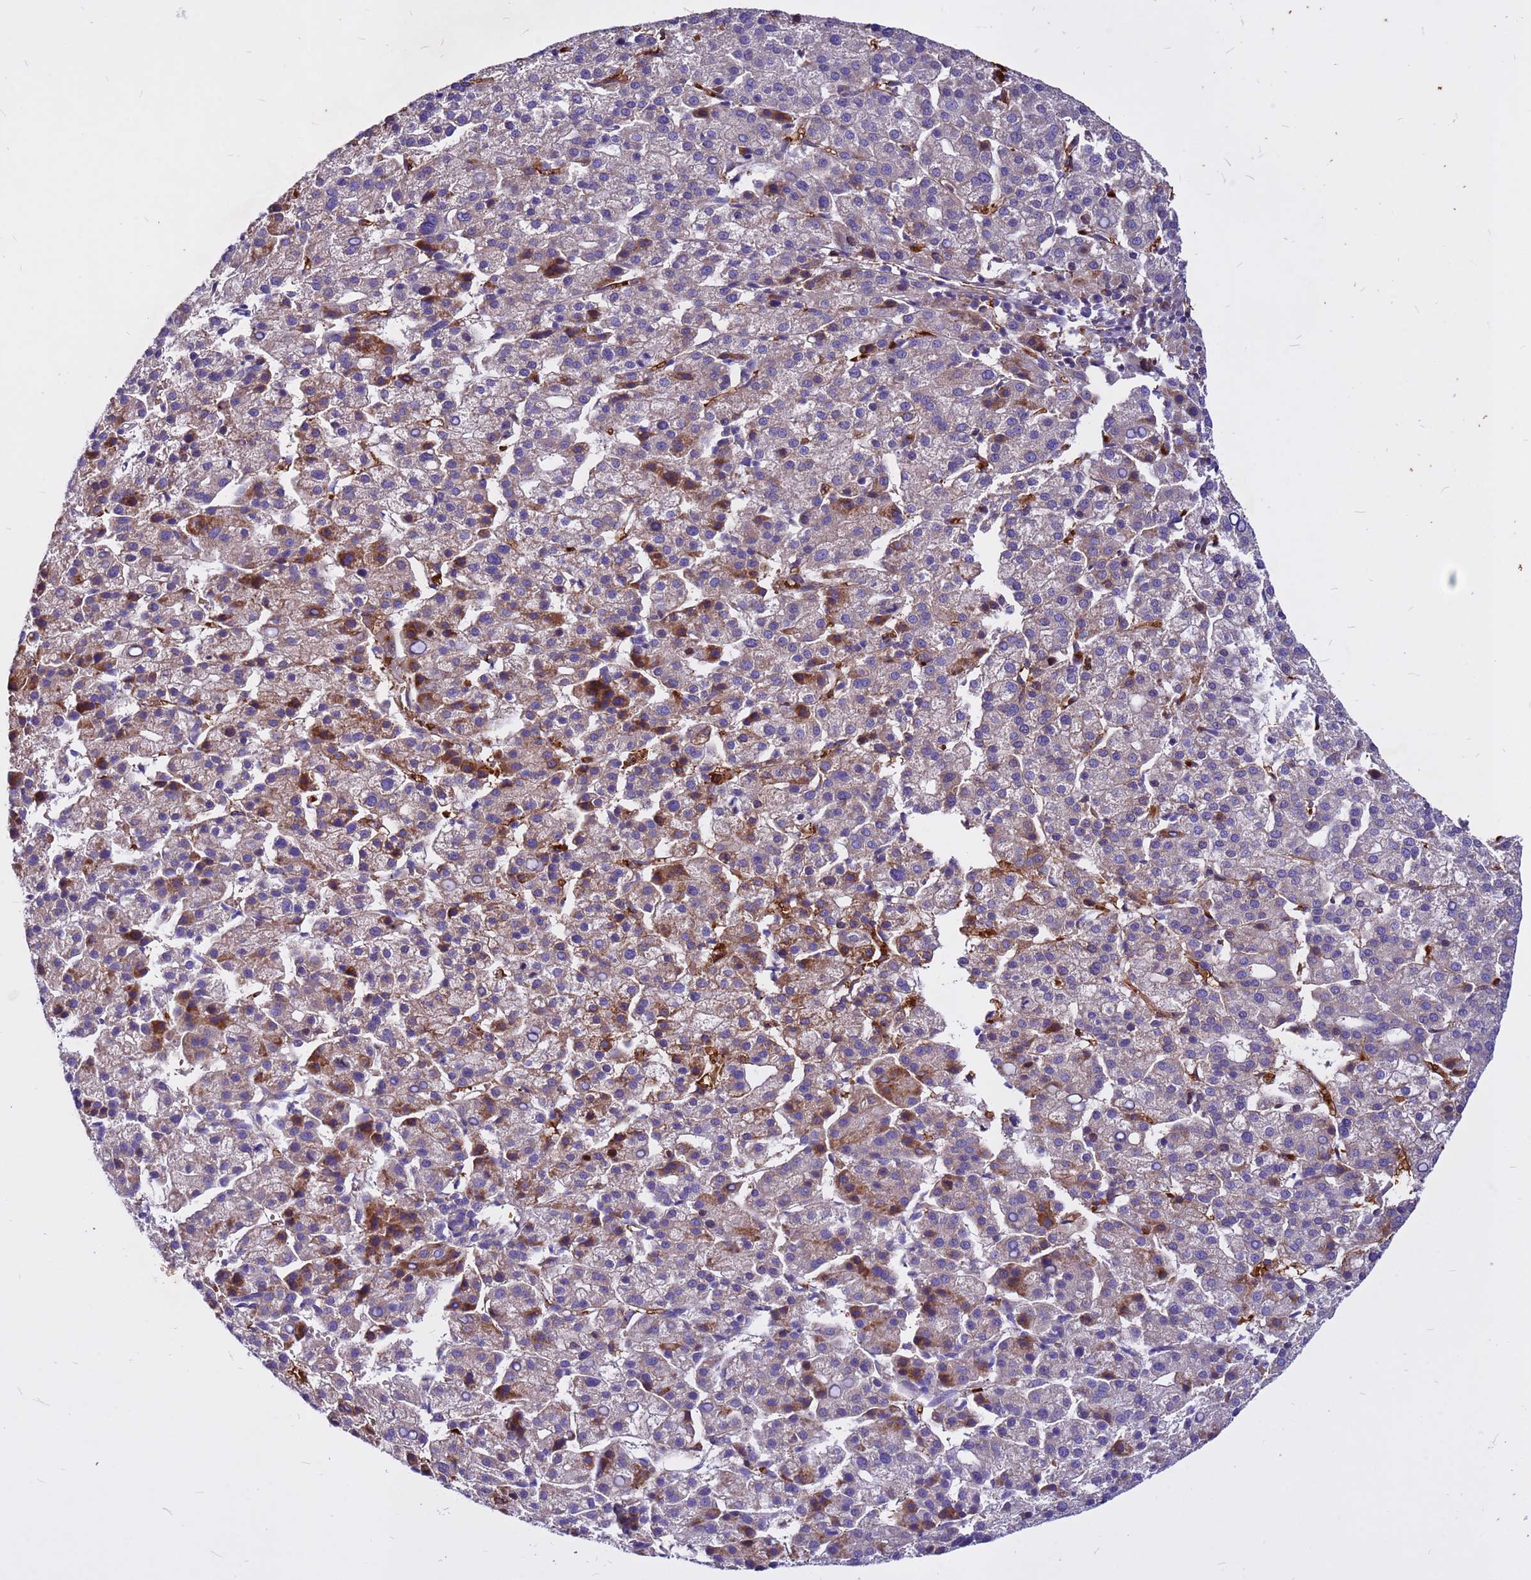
{"staining": {"intensity": "moderate", "quantity": "<25%", "location": "cytoplasmic/membranous"}, "tissue": "liver cancer", "cell_type": "Tumor cells", "image_type": "cancer", "snomed": [{"axis": "morphology", "description": "Carcinoma, Hepatocellular, NOS"}, {"axis": "topography", "description": "Liver"}], "caption": "The image shows a brown stain indicating the presence of a protein in the cytoplasmic/membranous of tumor cells in liver cancer.", "gene": "ZNF669", "patient": {"sex": "female", "age": 58}}